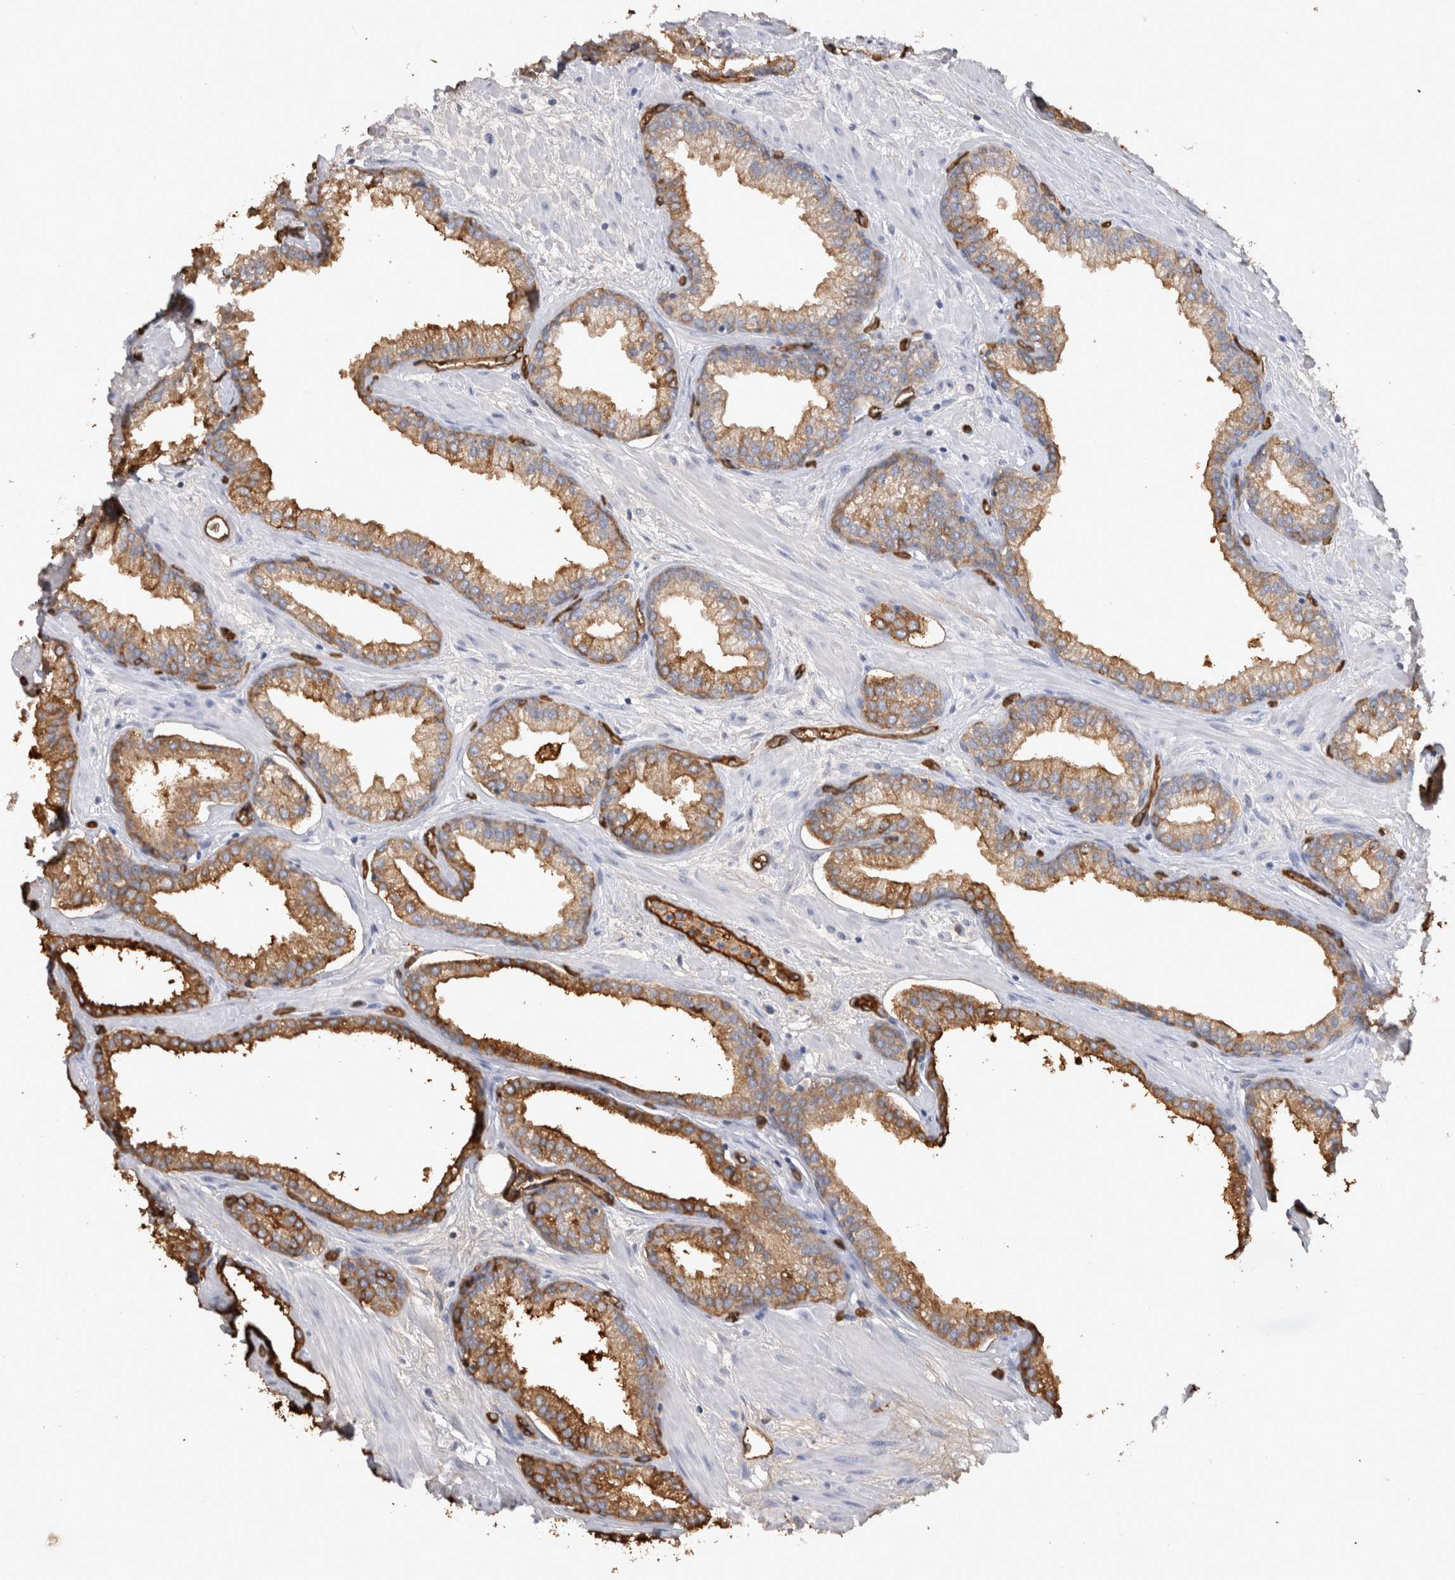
{"staining": {"intensity": "moderate", "quantity": ">75%", "location": "cytoplasmic/membranous"}, "tissue": "prostate", "cell_type": "Glandular cells", "image_type": "normal", "snomed": [{"axis": "morphology", "description": "Normal tissue, NOS"}, {"axis": "morphology", "description": "Urothelial carcinoma, Low grade"}, {"axis": "topography", "description": "Urinary bladder"}, {"axis": "topography", "description": "Prostate"}], "caption": "High-magnification brightfield microscopy of benign prostate stained with DAB (3,3'-diaminobenzidine) (brown) and counterstained with hematoxylin (blue). glandular cells exhibit moderate cytoplasmic/membranous positivity is present in about>75% of cells. (DAB IHC, brown staining for protein, blue staining for nuclei).", "gene": "IL17RC", "patient": {"sex": "male", "age": 60}}